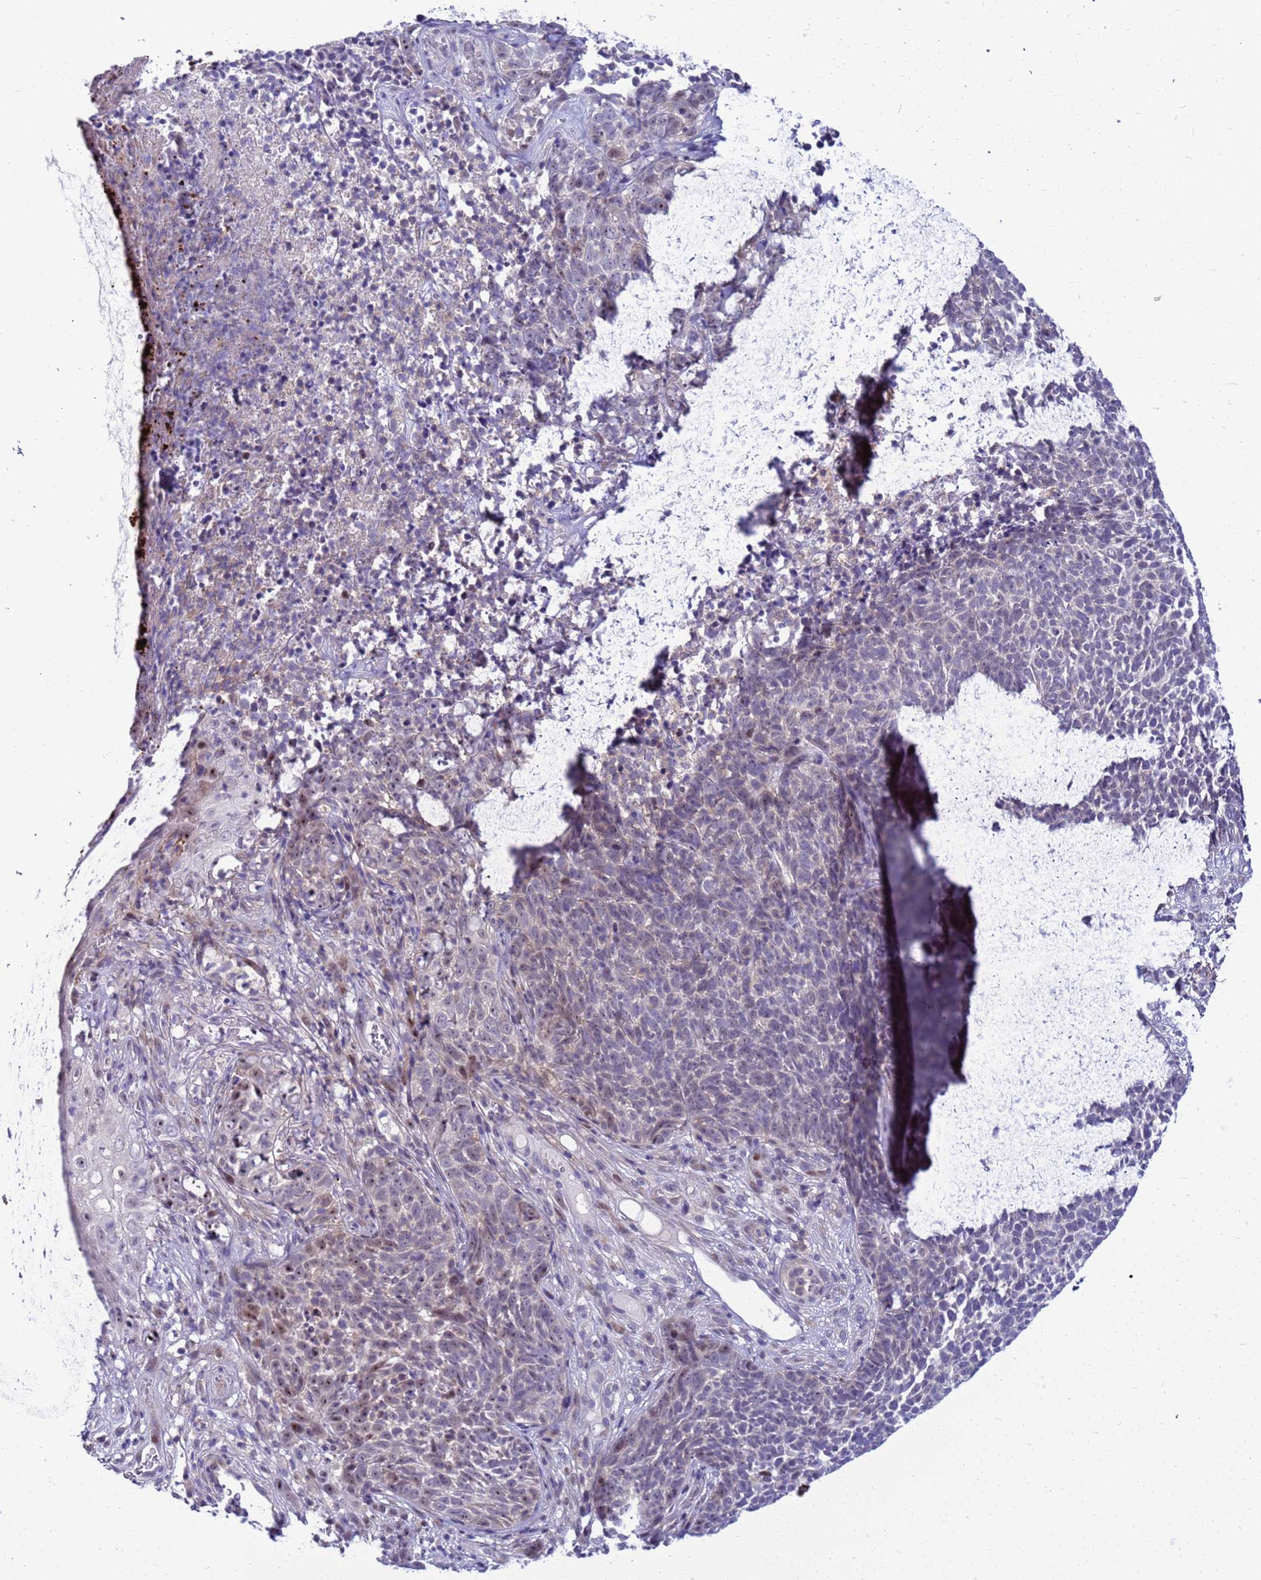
{"staining": {"intensity": "weak", "quantity": "<25%", "location": "nuclear"}, "tissue": "skin cancer", "cell_type": "Tumor cells", "image_type": "cancer", "snomed": [{"axis": "morphology", "description": "Basal cell carcinoma"}, {"axis": "topography", "description": "Skin"}], "caption": "The photomicrograph demonstrates no significant expression in tumor cells of basal cell carcinoma (skin).", "gene": "LRATD1", "patient": {"sex": "female", "age": 84}}